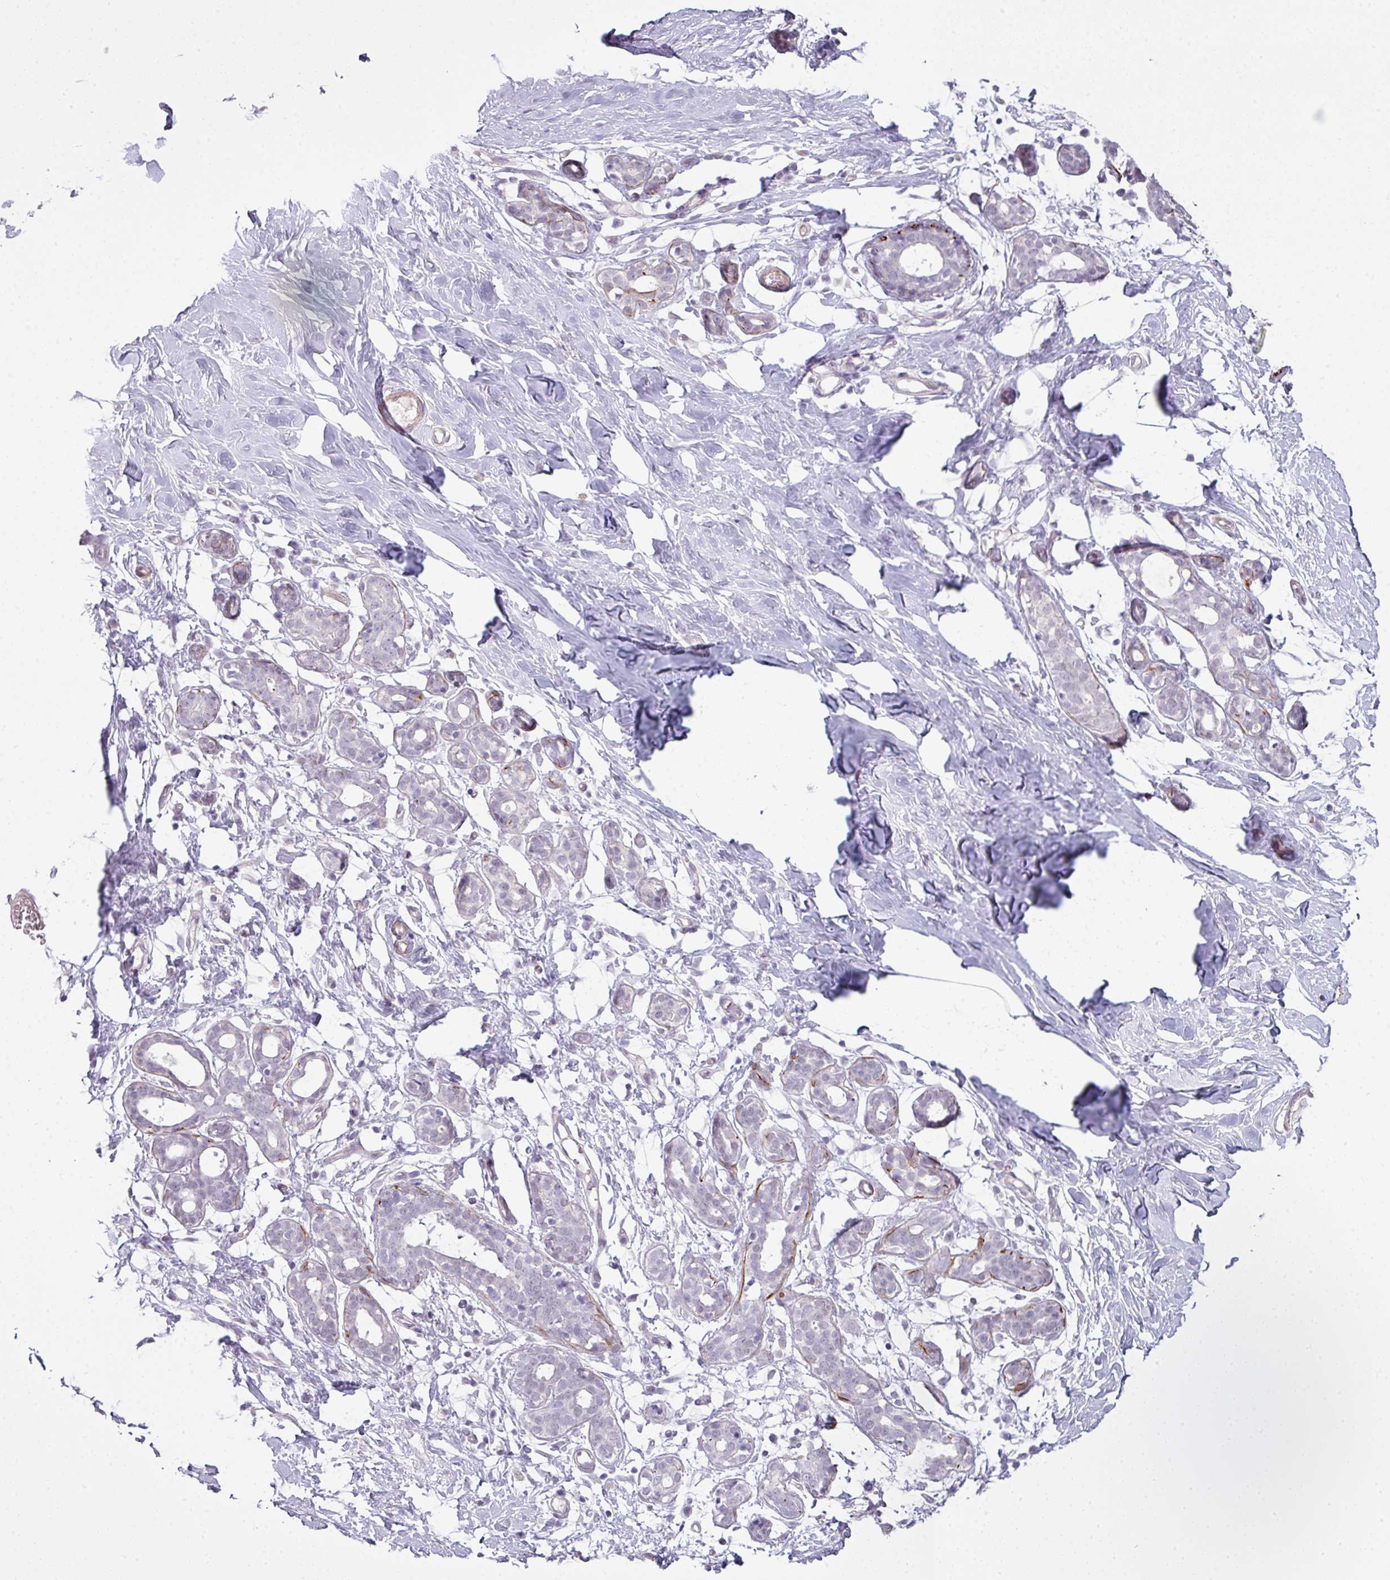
{"staining": {"intensity": "negative", "quantity": "none", "location": "none"}, "tissue": "breast", "cell_type": "Adipocytes", "image_type": "normal", "snomed": [{"axis": "morphology", "description": "Normal tissue, NOS"}, {"axis": "topography", "description": "Breast"}], "caption": "Immunohistochemistry (IHC) photomicrograph of normal breast: human breast stained with DAB demonstrates no significant protein staining in adipocytes.", "gene": "ZNF688", "patient": {"sex": "female", "age": 27}}